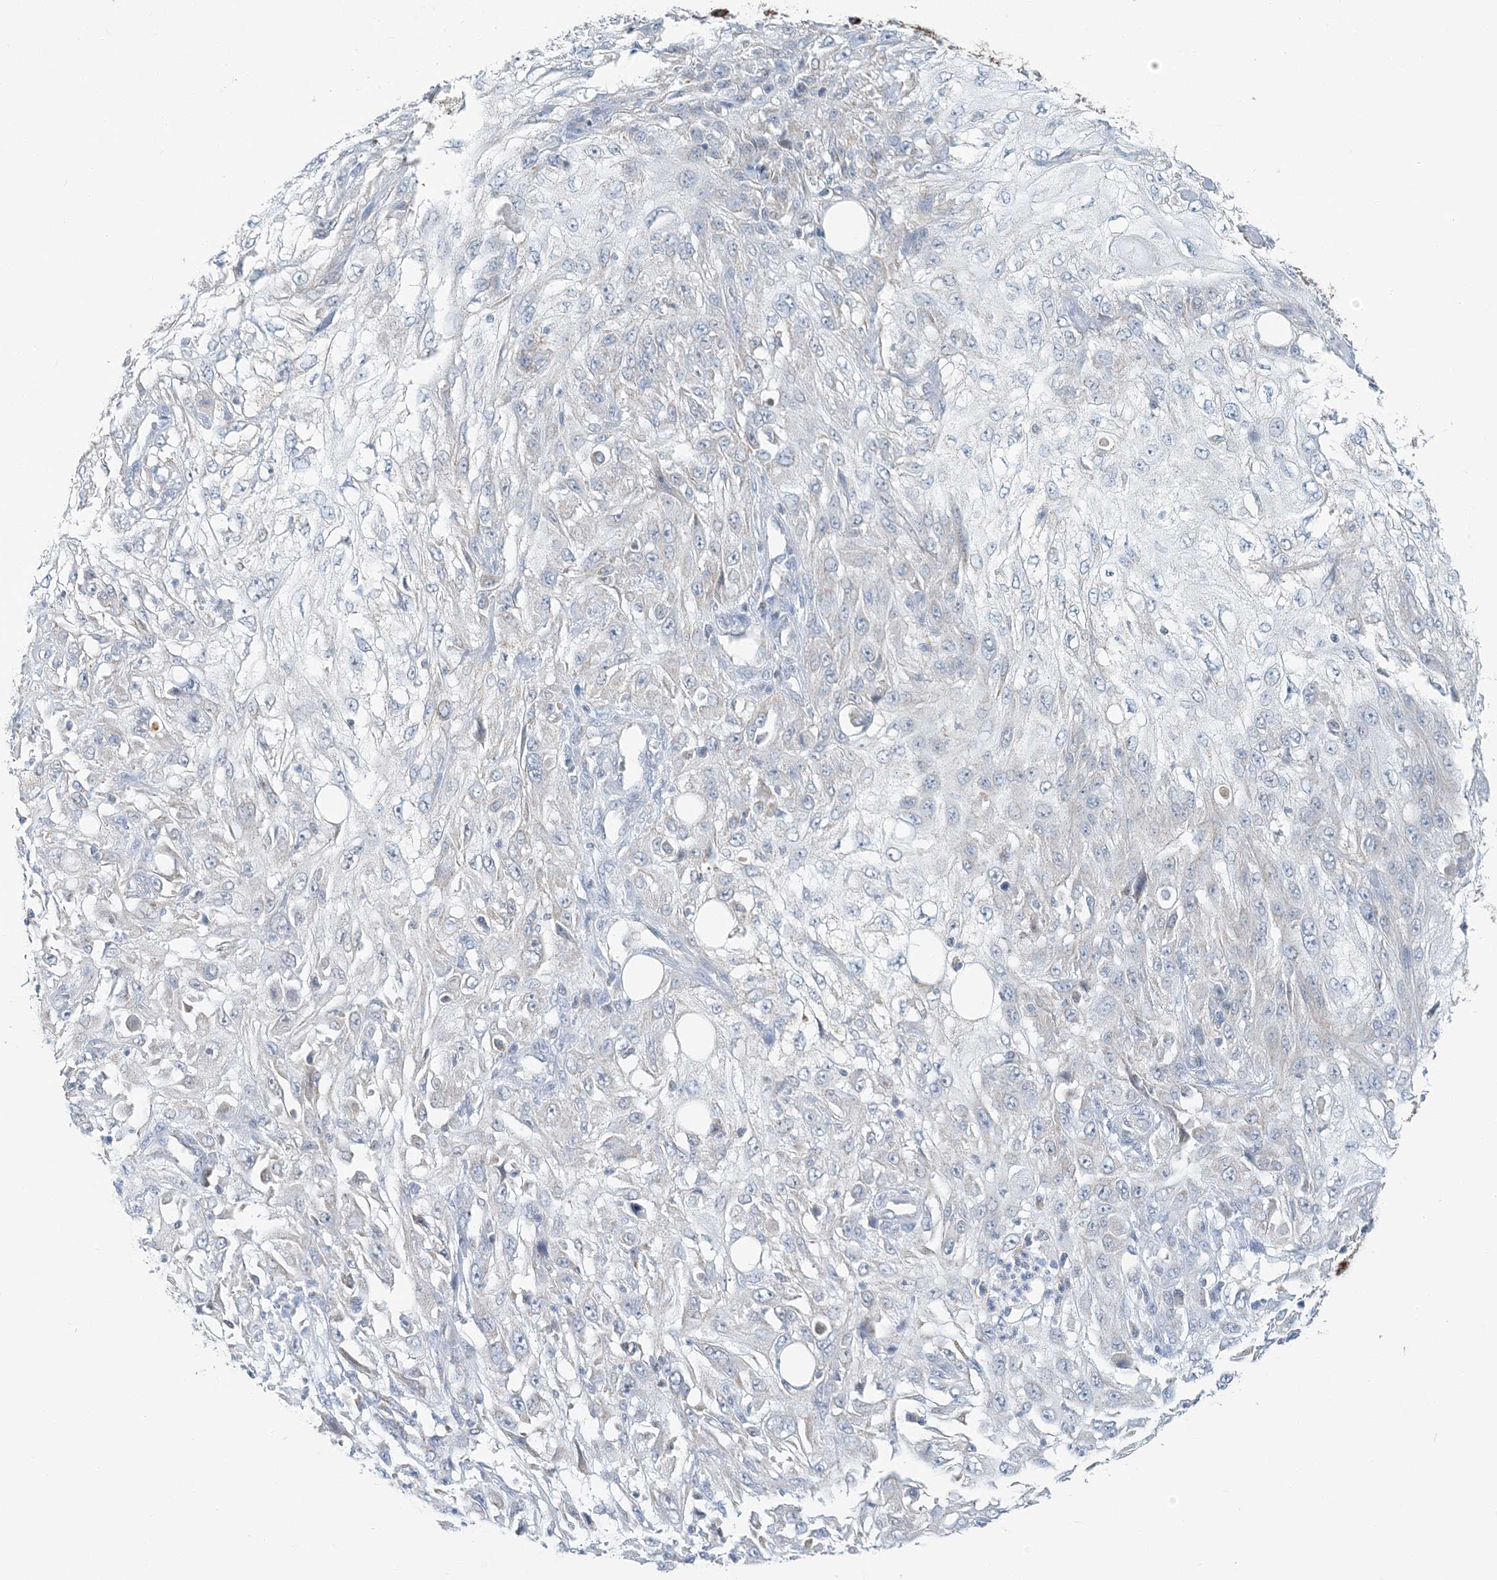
{"staining": {"intensity": "negative", "quantity": "none", "location": "none"}, "tissue": "skin cancer", "cell_type": "Tumor cells", "image_type": "cancer", "snomed": [{"axis": "morphology", "description": "Squamous cell carcinoma, NOS"}, {"axis": "topography", "description": "Skin"}], "caption": "Image shows no protein expression in tumor cells of skin squamous cell carcinoma tissue.", "gene": "BDH1", "patient": {"sex": "male", "age": 75}}